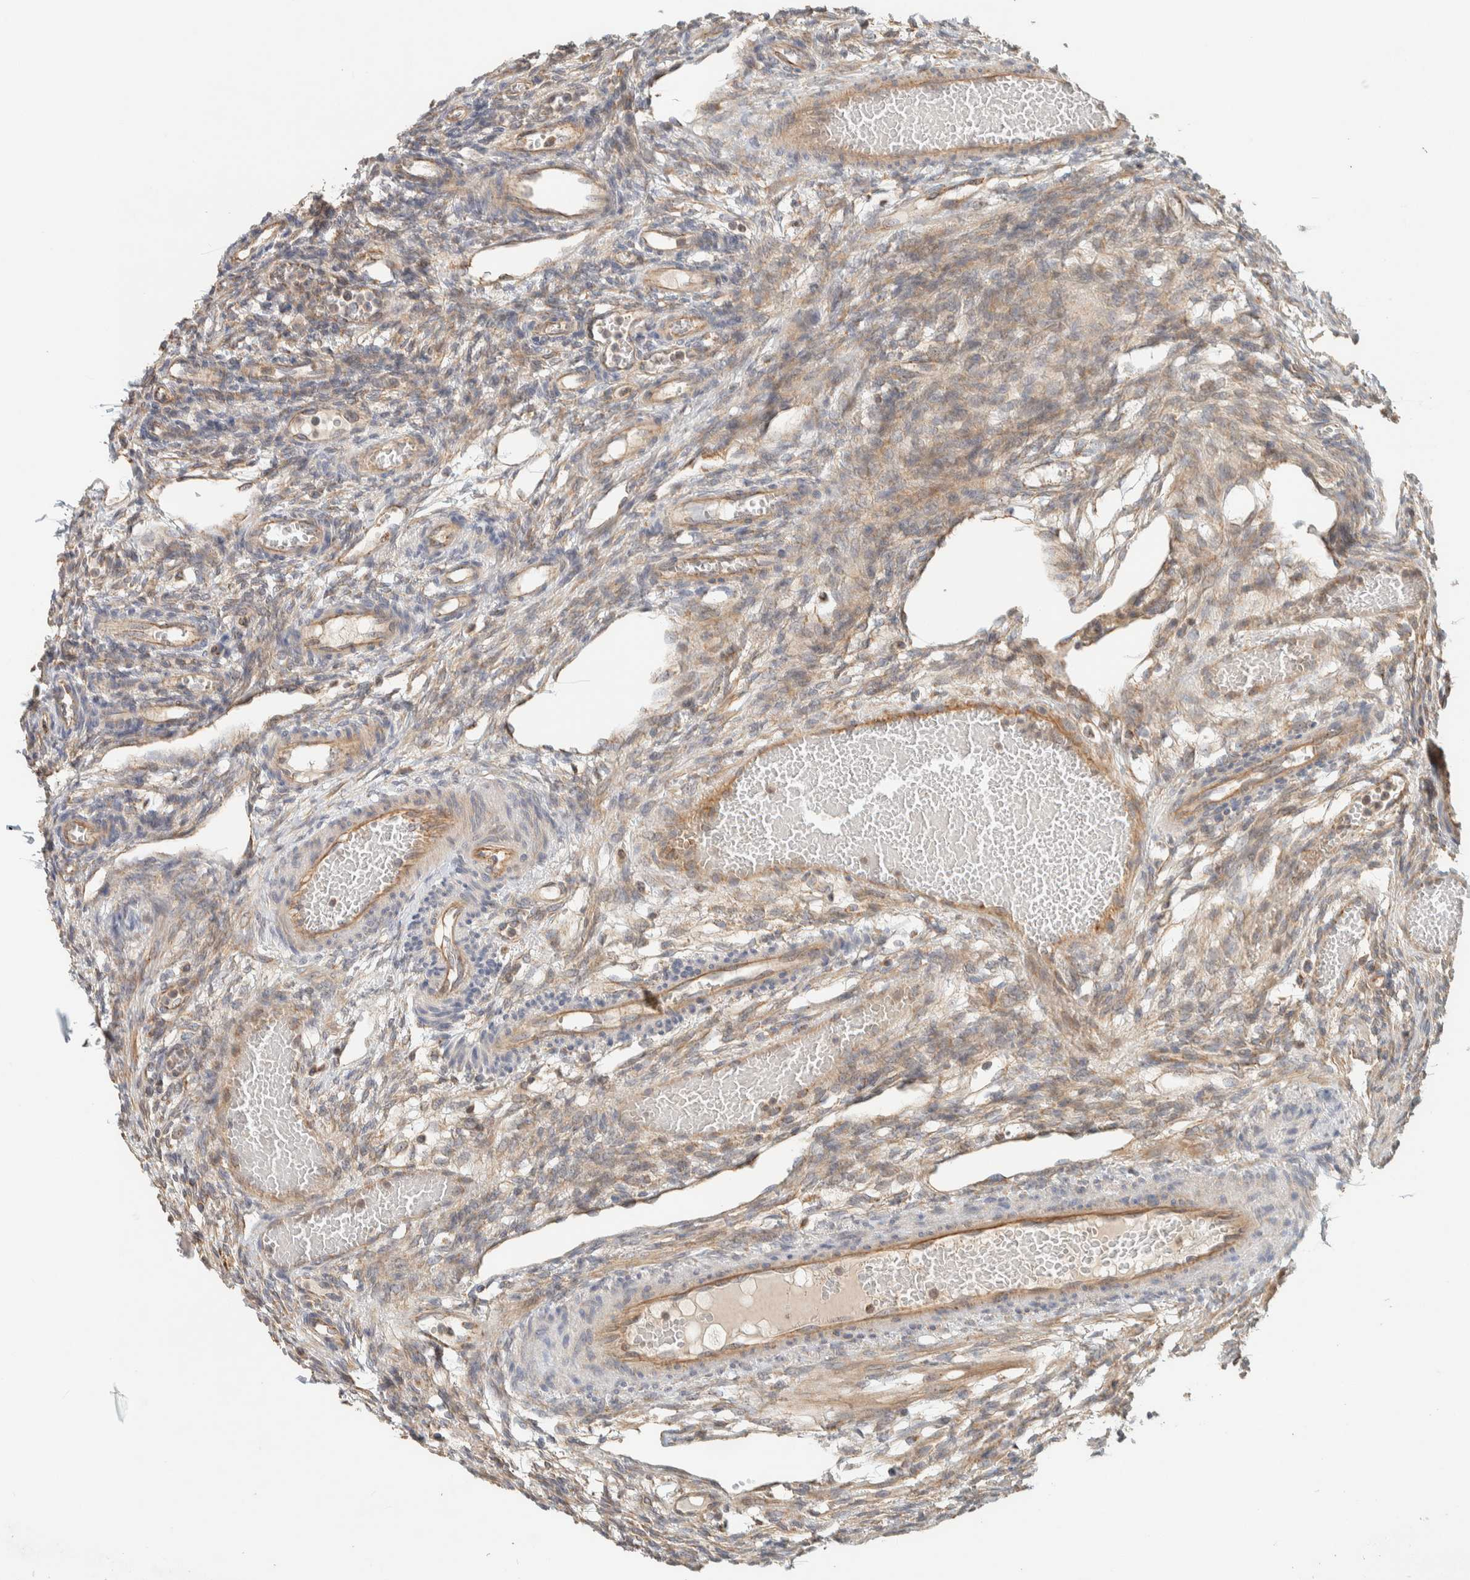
{"staining": {"intensity": "weak", "quantity": "25%-75%", "location": "cytoplasmic/membranous"}, "tissue": "ovary", "cell_type": "Ovarian stroma cells", "image_type": "normal", "snomed": [{"axis": "morphology", "description": "Normal tissue, NOS"}, {"axis": "topography", "description": "Ovary"}], "caption": "IHC staining of normal ovary, which exhibits low levels of weak cytoplasmic/membranous positivity in about 25%-75% of ovarian stroma cells indicating weak cytoplasmic/membranous protein expression. The staining was performed using DAB (brown) for protein detection and nuclei were counterstained in hematoxylin (blue).", "gene": "PDE7B", "patient": {"sex": "female", "age": 33}}